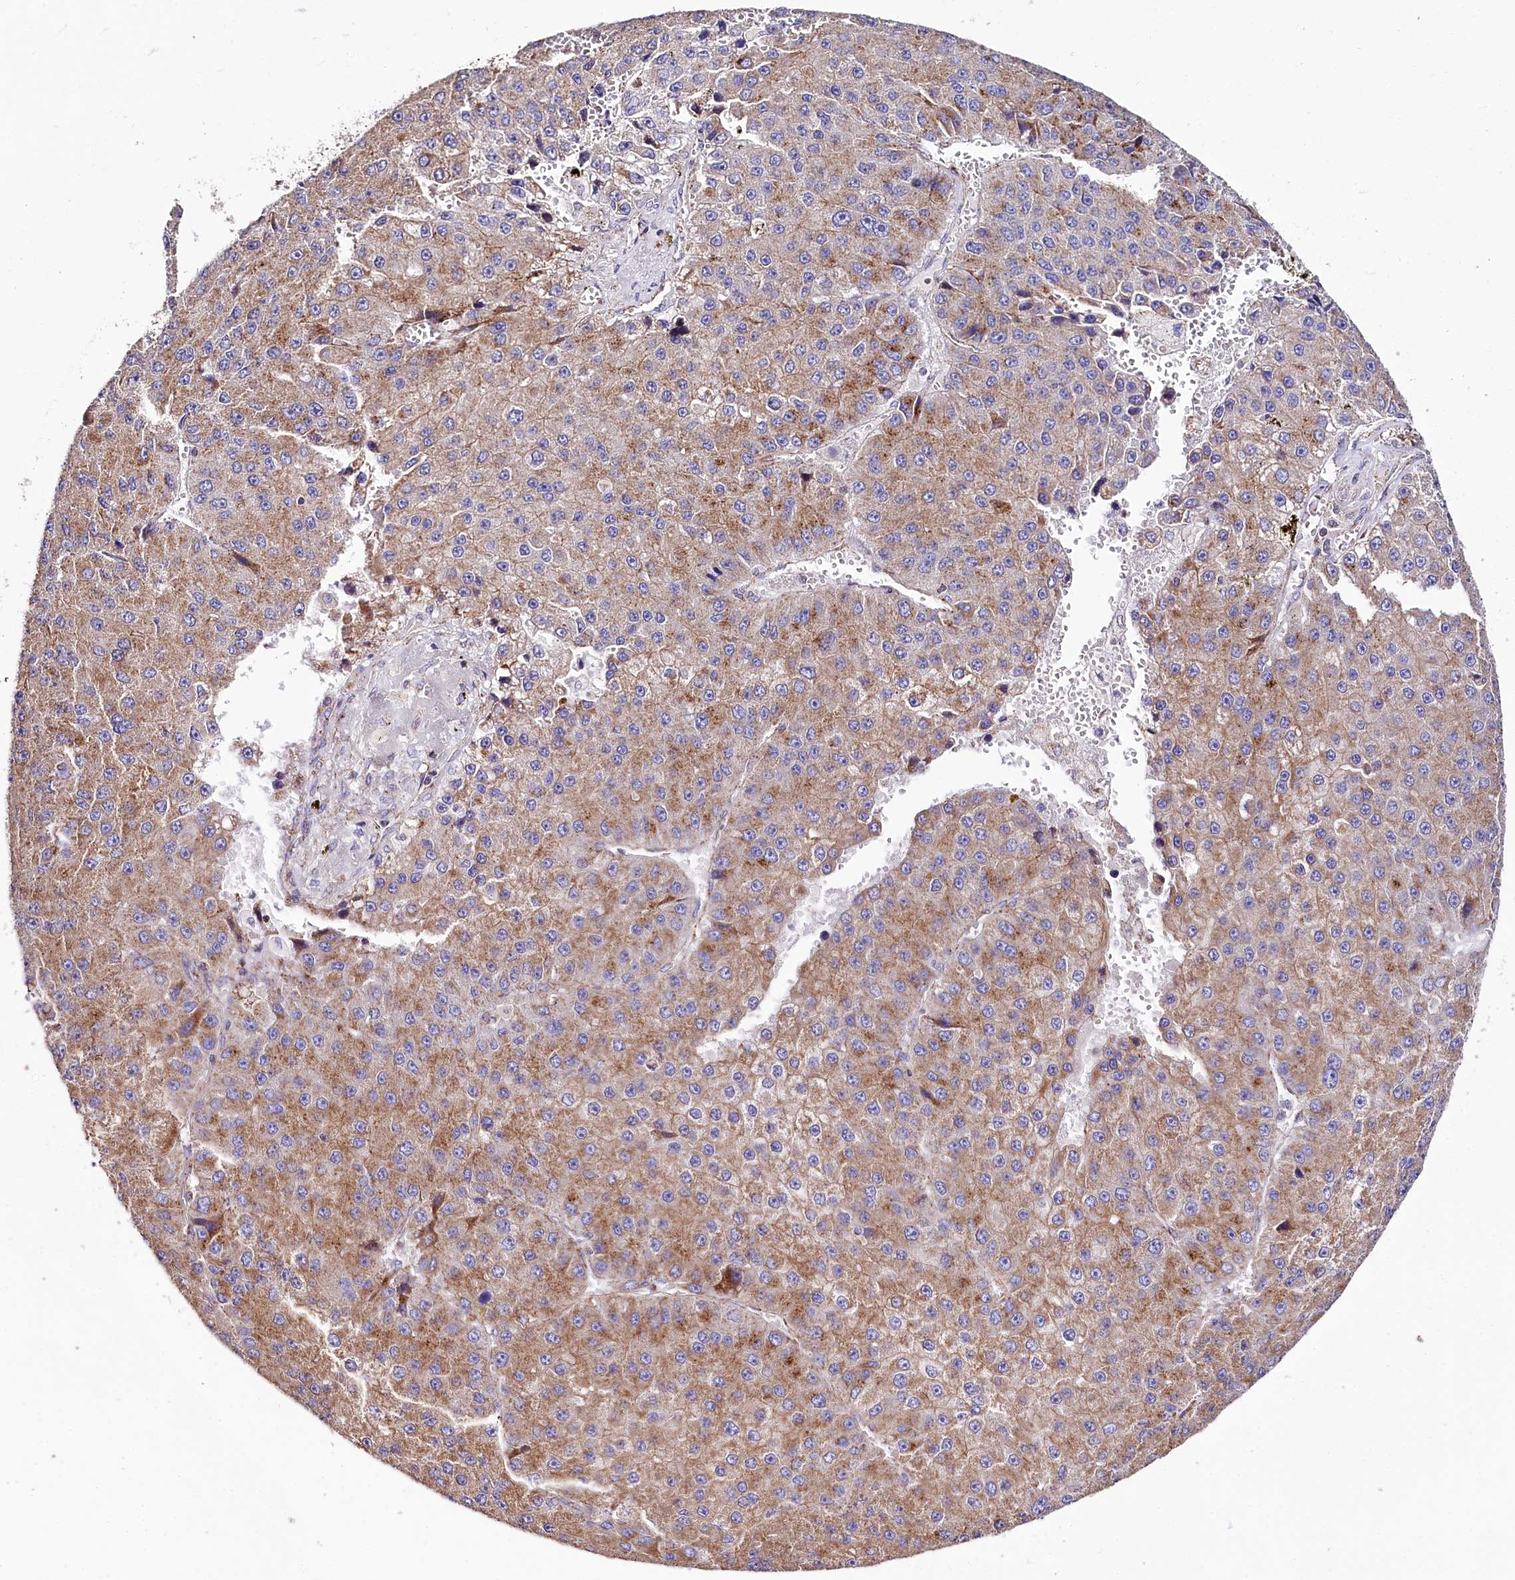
{"staining": {"intensity": "moderate", "quantity": ">75%", "location": "cytoplasmic/membranous"}, "tissue": "liver cancer", "cell_type": "Tumor cells", "image_type": "cancer", "snomed": [{"axis": "morphology", "description": "Carcinoma, Hepatocellular, NOS"}, {"axis": "topography", "description": "Liver"}], "caption": "This is an image of immunohistochemistry staining of liver cancer (hepatocellular carcinoma), which shows moderate staining in the cytoplasmic/membranous of tumor cells.", "gene": "APLP2", "patient": {"sex": "female", "age": 73}}